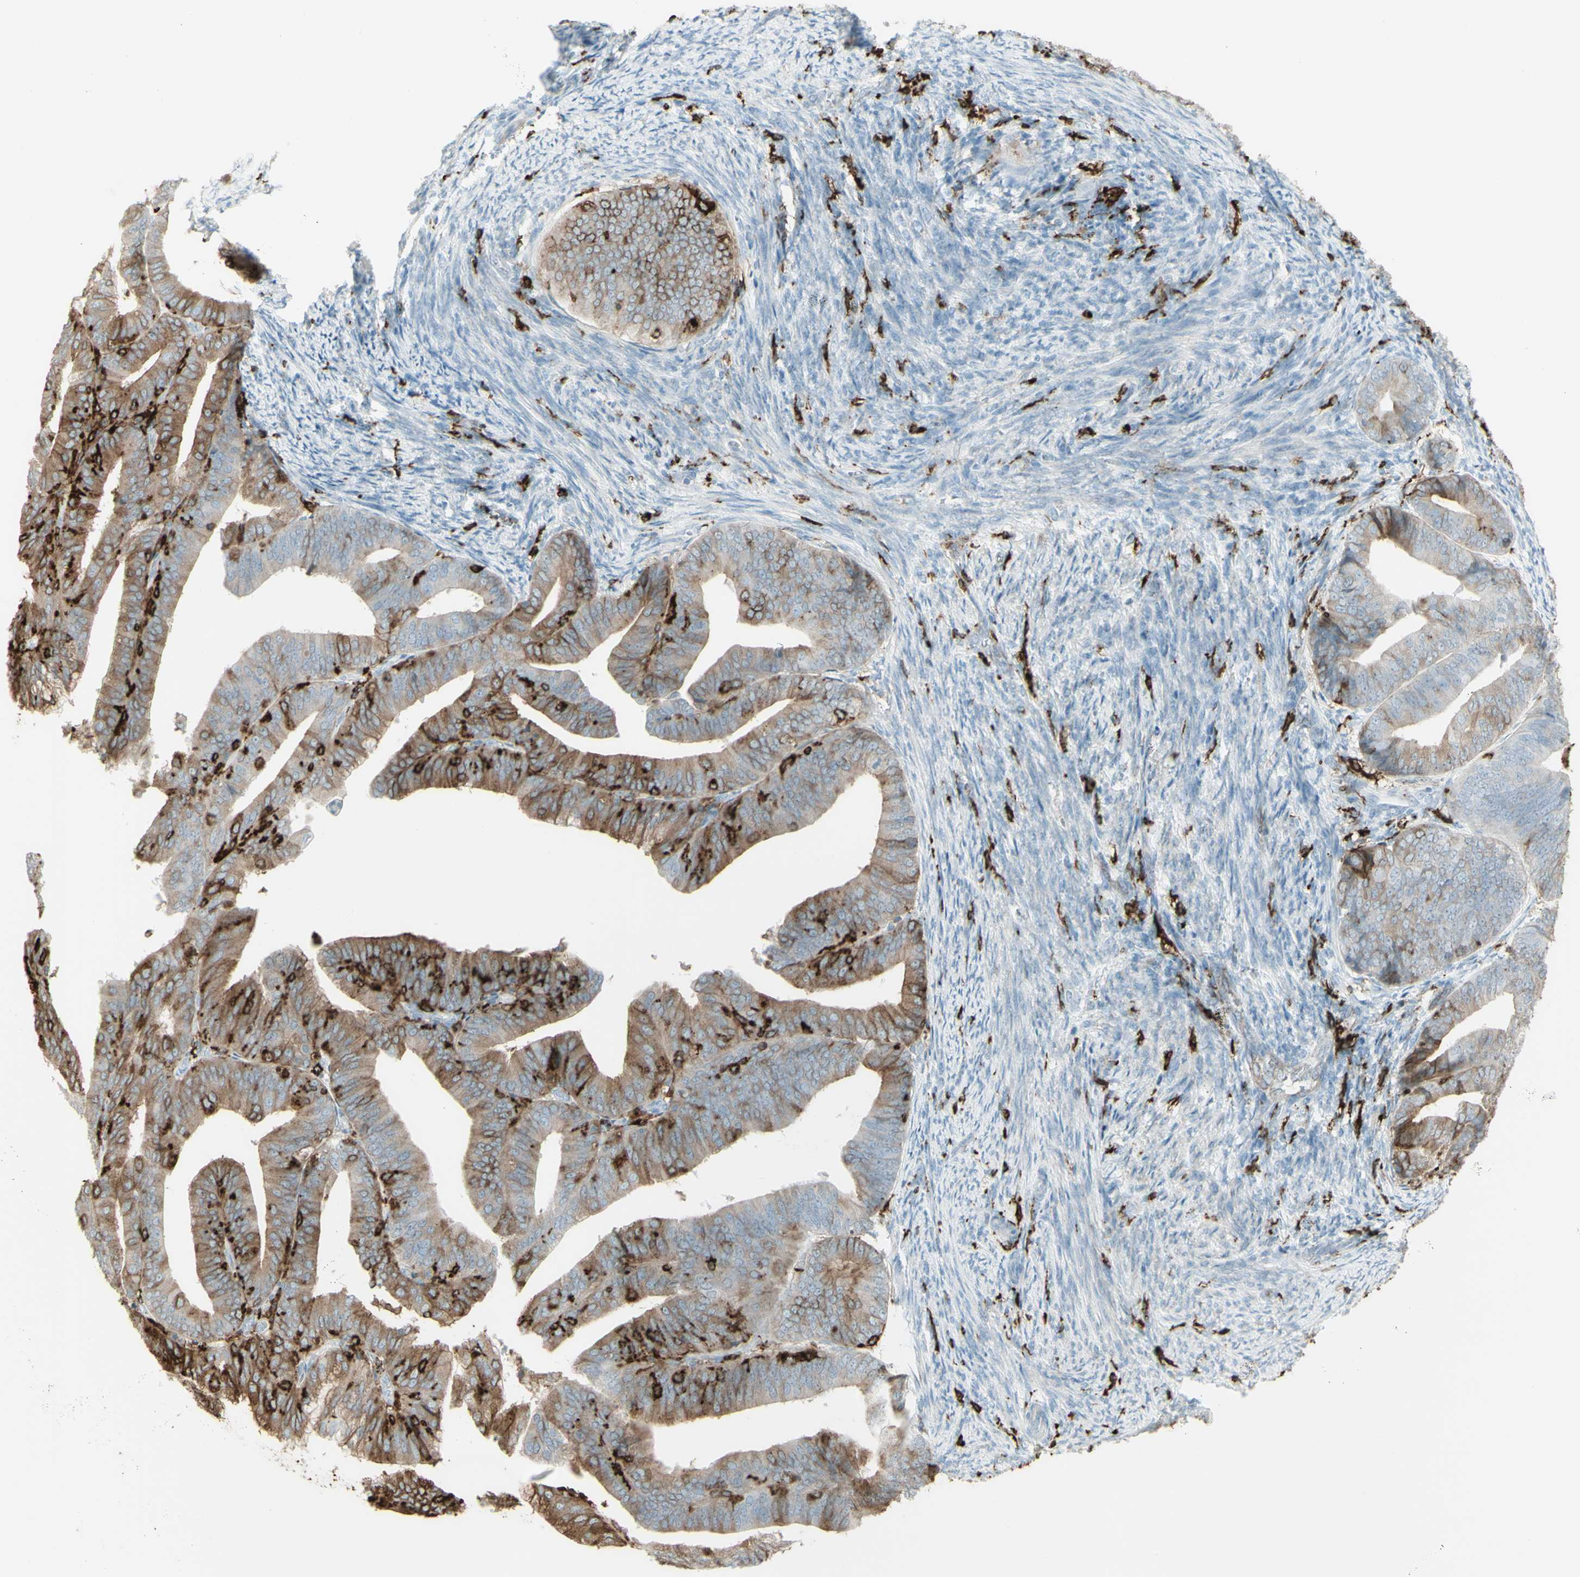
{"staining": {"intensity": "moderate", "quantity": "25%-75%", "location": "cytoplasmic/membranous"}, "tissue": "endometrial cancer", "cell_type": "Tumor cells", "image_type": "cancer", "snomed": [{"axis": "morphology", "description": "Adenocarcinoma, NOS"}, {"axis": "topography", "description": "Endometrium"}], "caption": "There is medium levels of moderate cytoplasmic/membranous expression in tumor cells of endometrial cancer, as demonstrated by immunohistochemical staining (brown color).", "gene": "HLA-DPB1", "patient": {"sex": "female", "age": 63}}